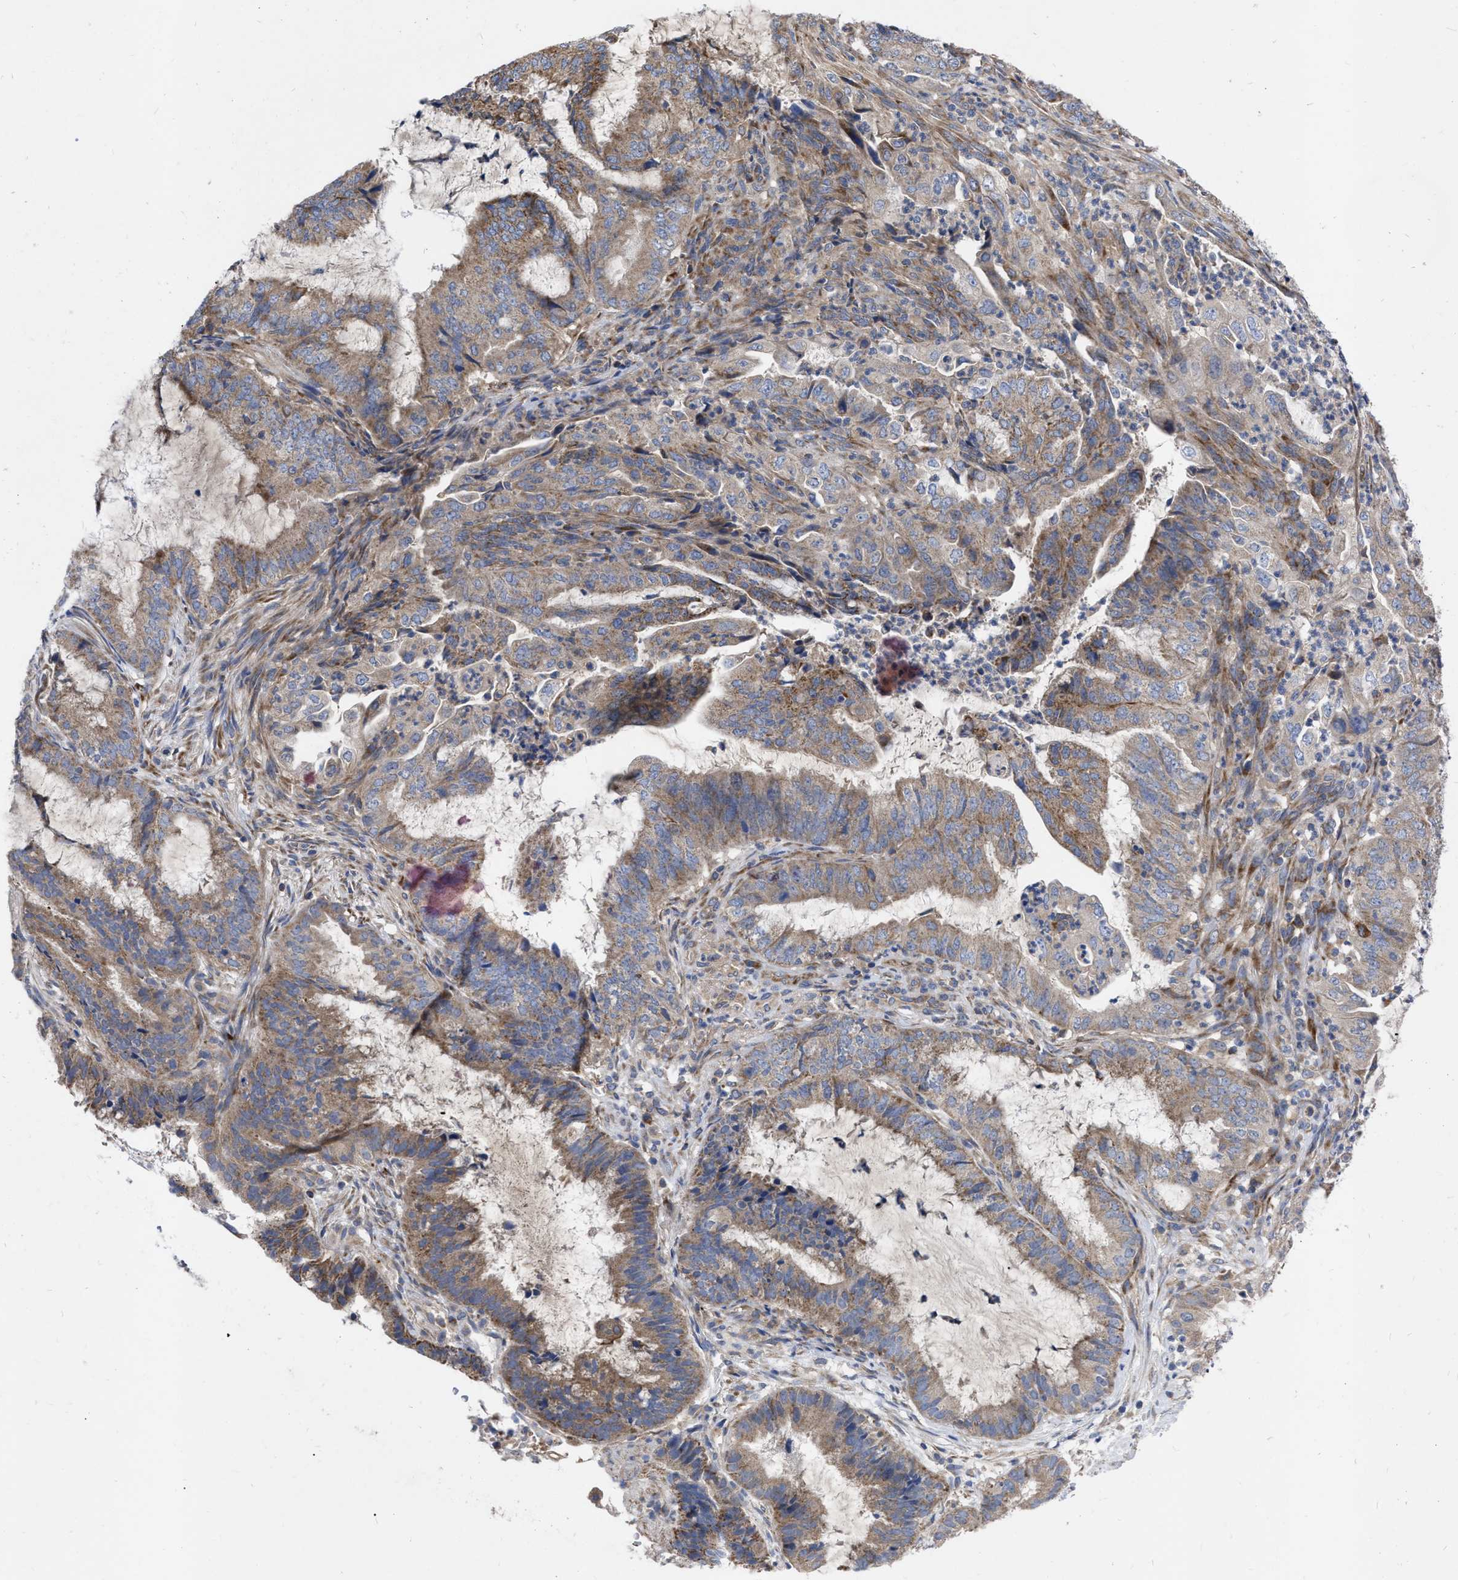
{"staining": {"intensity": "moderate", "quantity": ">75%", "location": "cytoplasmic/membranous"}, "tissue": "endometrial cancer", "cell_type": "Tumor cells", "image_type": "cancer", "snomed": [{"axis": "morphology", "description": "Adenocarcinoma, NOS"}, {"axis": "topography", "description": "Endometrium"}], "caption": "Immunohistochemistry (DAB (3,3'-diaminobenzidine)) staining of endometrial cancer (adenocarcinoma) displays moderate cytoplasmic/membranous protein positivity in about >75% of tumor cells. Using DAB (3,3'-diaminobenzidine) (brown) and hematoxylin (blue) stains, captured at high magnification using brightfield microscopy.", "gene": "CDKN2C", "patient": {"sex": "female", "age": 51}}